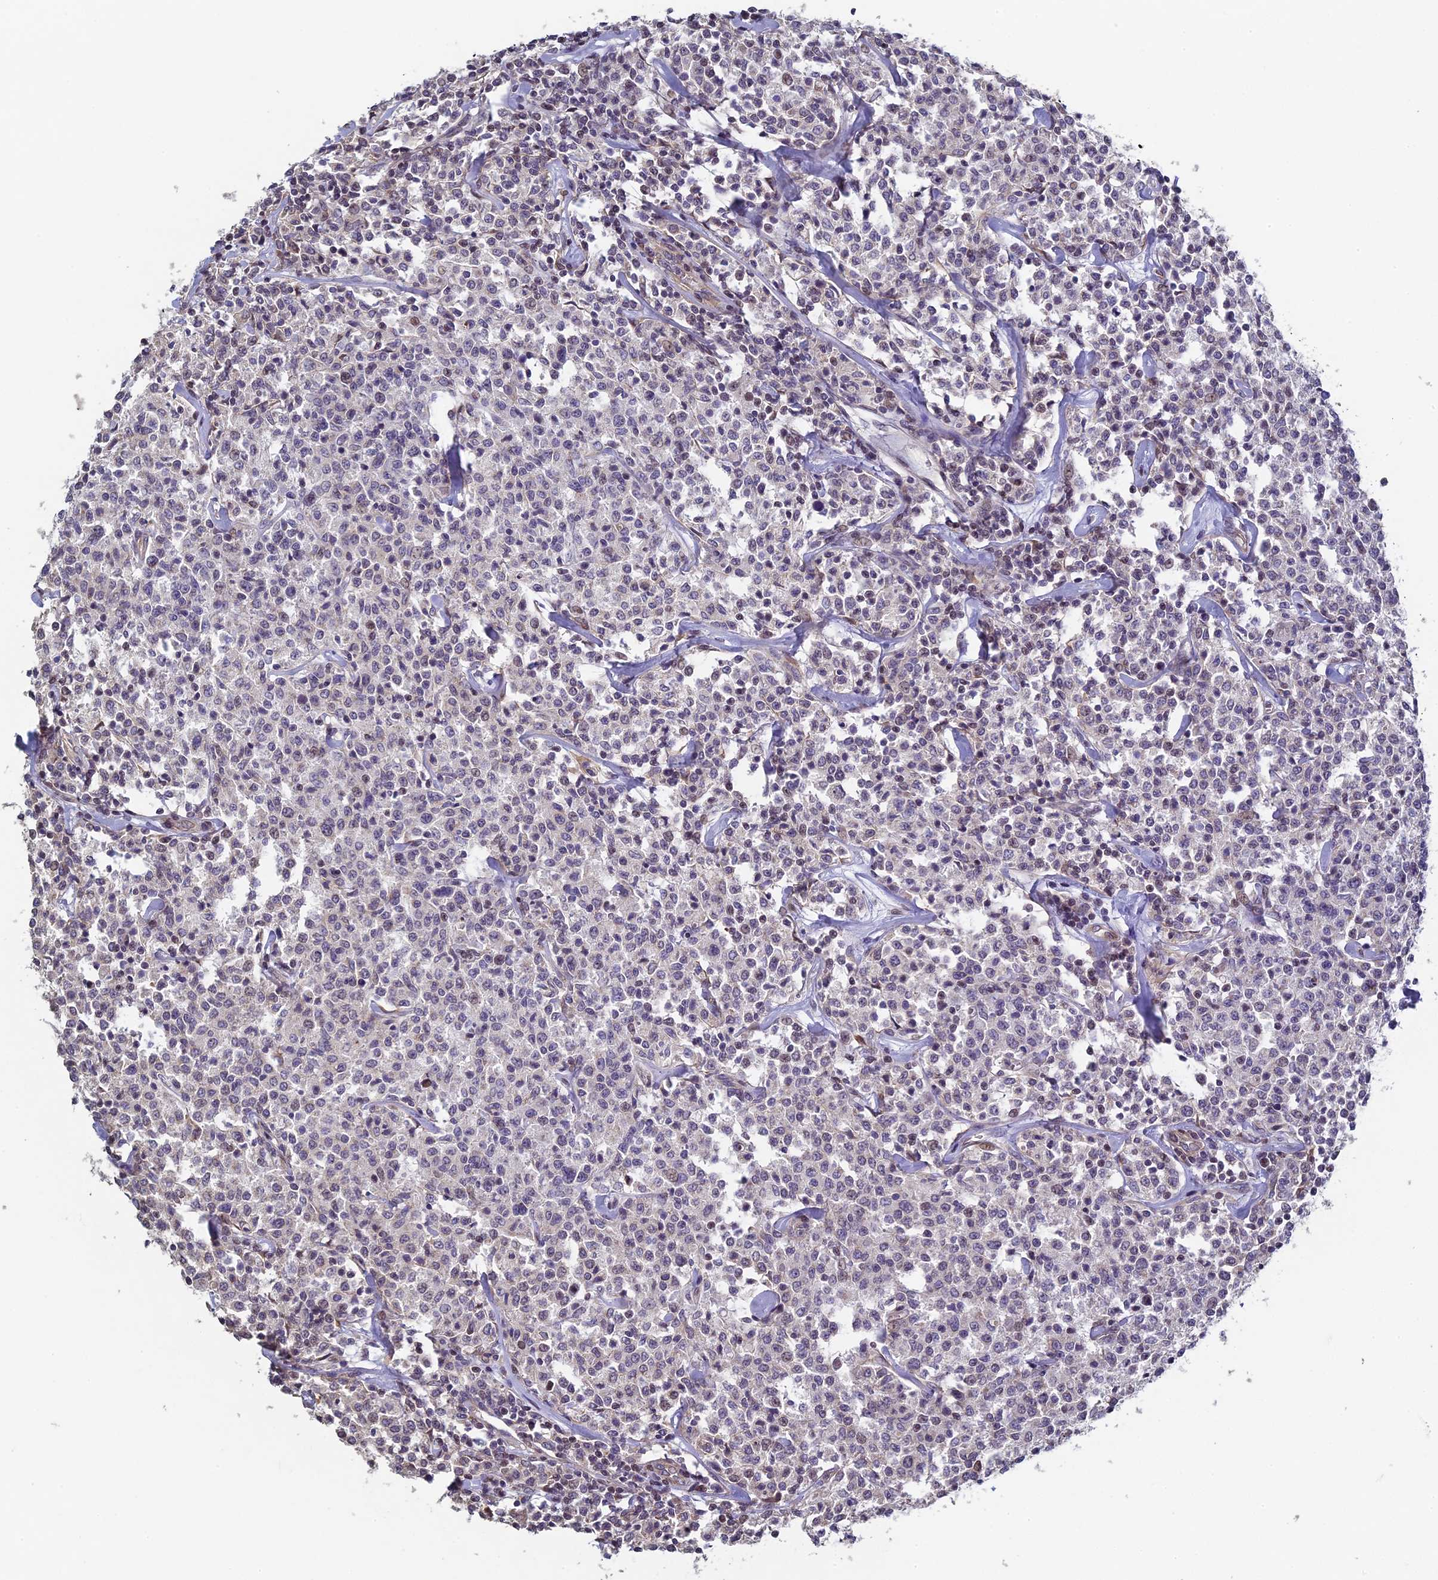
{"staining": {"intensity": "weak", "quantity": "<25%", "location": "cytoplasmic/membranous"}, "tissue": "lymphoma", "cell_type": "Tumor cells", "image_type": "cancer", "snomed": [{"axis": "morphology", "description": "Malignant lymphoma, non-Hodgkin's type, Low grade"}, {"axis": "topography", "description": "Small intestine"}], "caption": "This is a photomicrograph of IHC staining of low-grade malignant lymphoma, non-Hodgkin's type, which shows no expression in tumor cells. Nuclei are stained in blue.", "gene": "DIXDC1", "patient": {"sex": "female", "age": 59}}